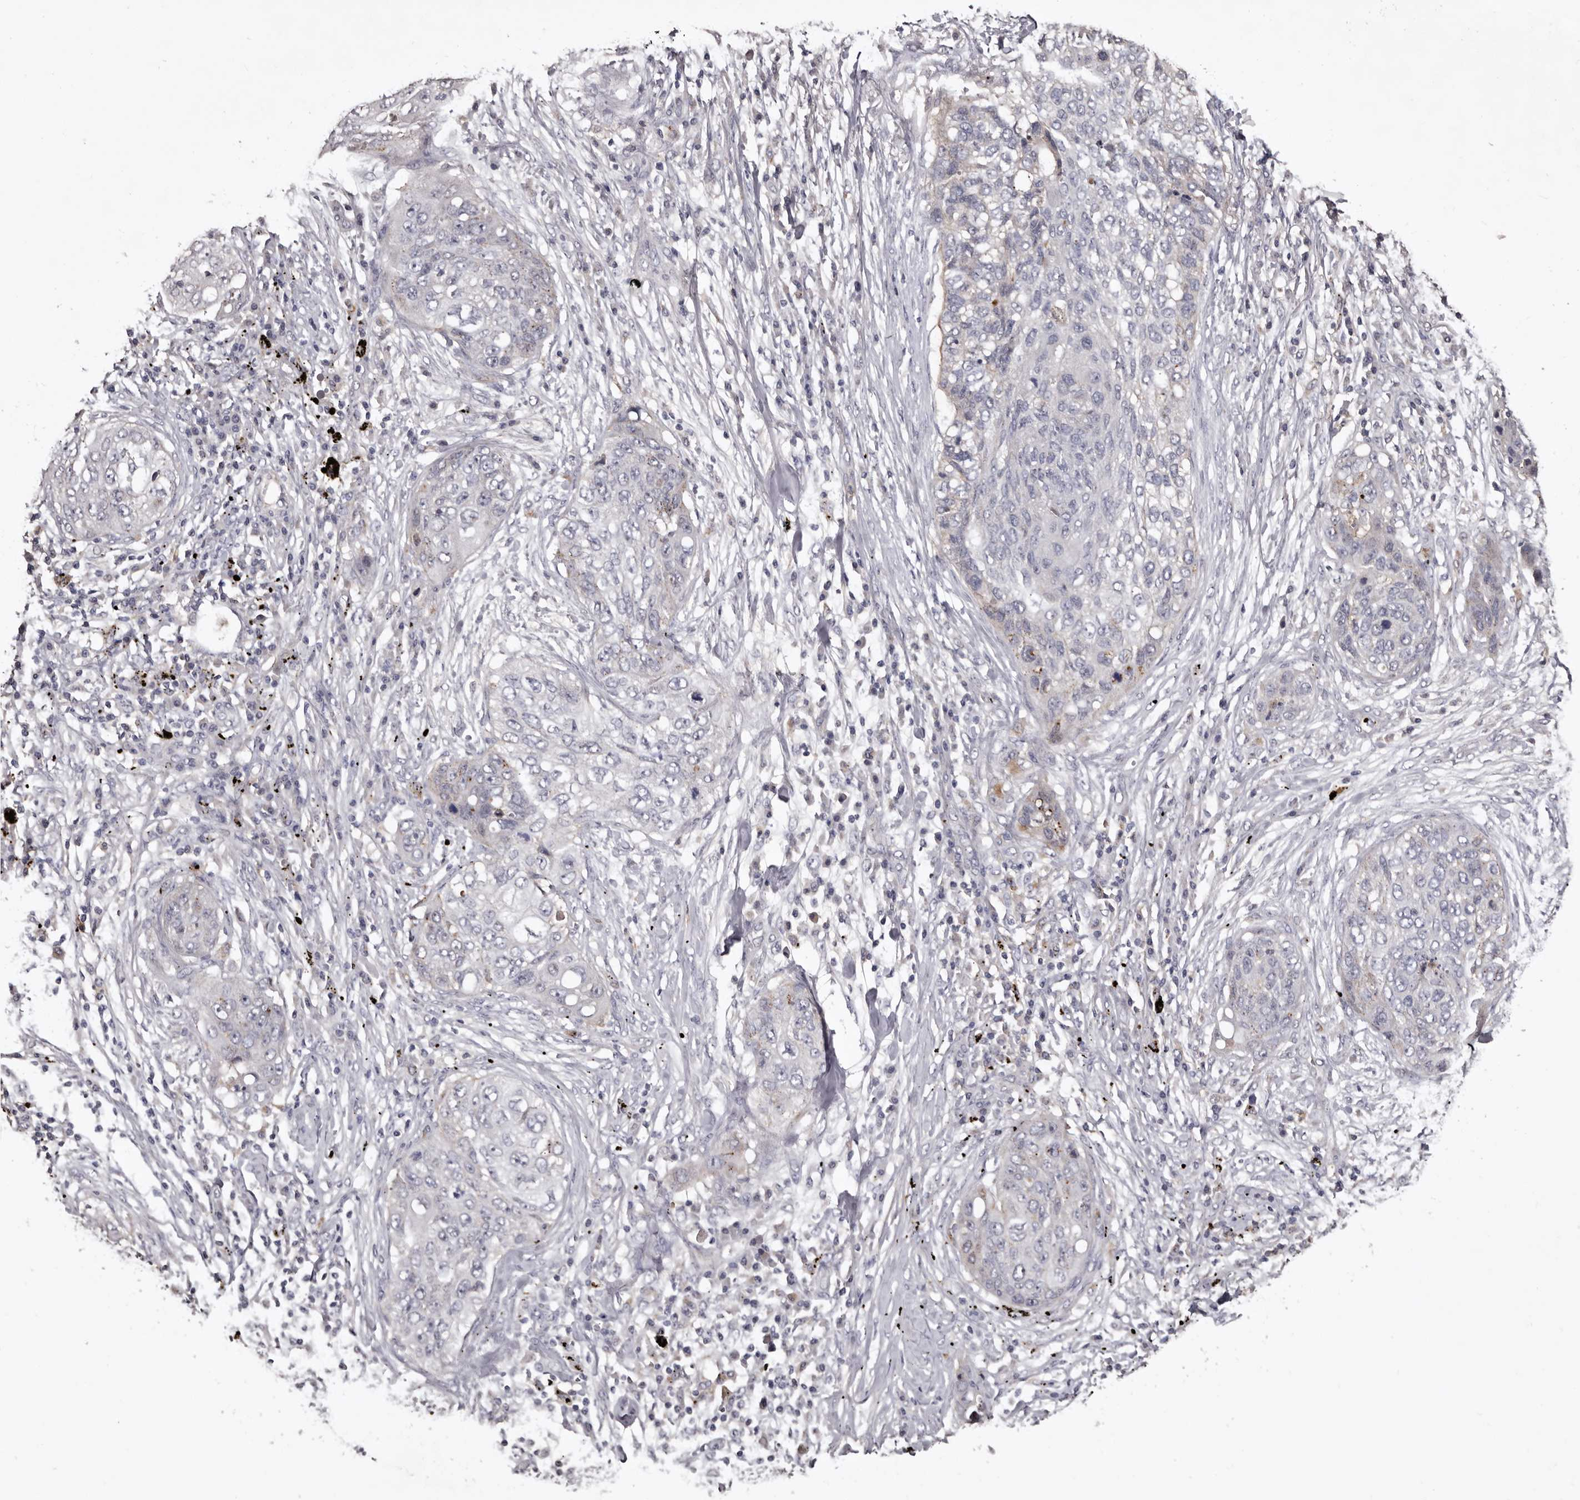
{"staining": {"intensity": "negative", "quantity": "none", "location": "none"}, "tissue": "lung cancer", "cell_type": "Tumor cells", "image_type": "cancer", "snomed": [{"axis": "morphology", "description": "Squamous cell carcinoma, NOS"}, {"axis": "topography", "description": "Lung"}], "caption": "Squamous cell carcinoma (lung) stained for a protein using immunohistochemistry reveals no expression tumor cells.", "gene": "SLC10A4", "patient": {"sex": "female", "age": 63}}